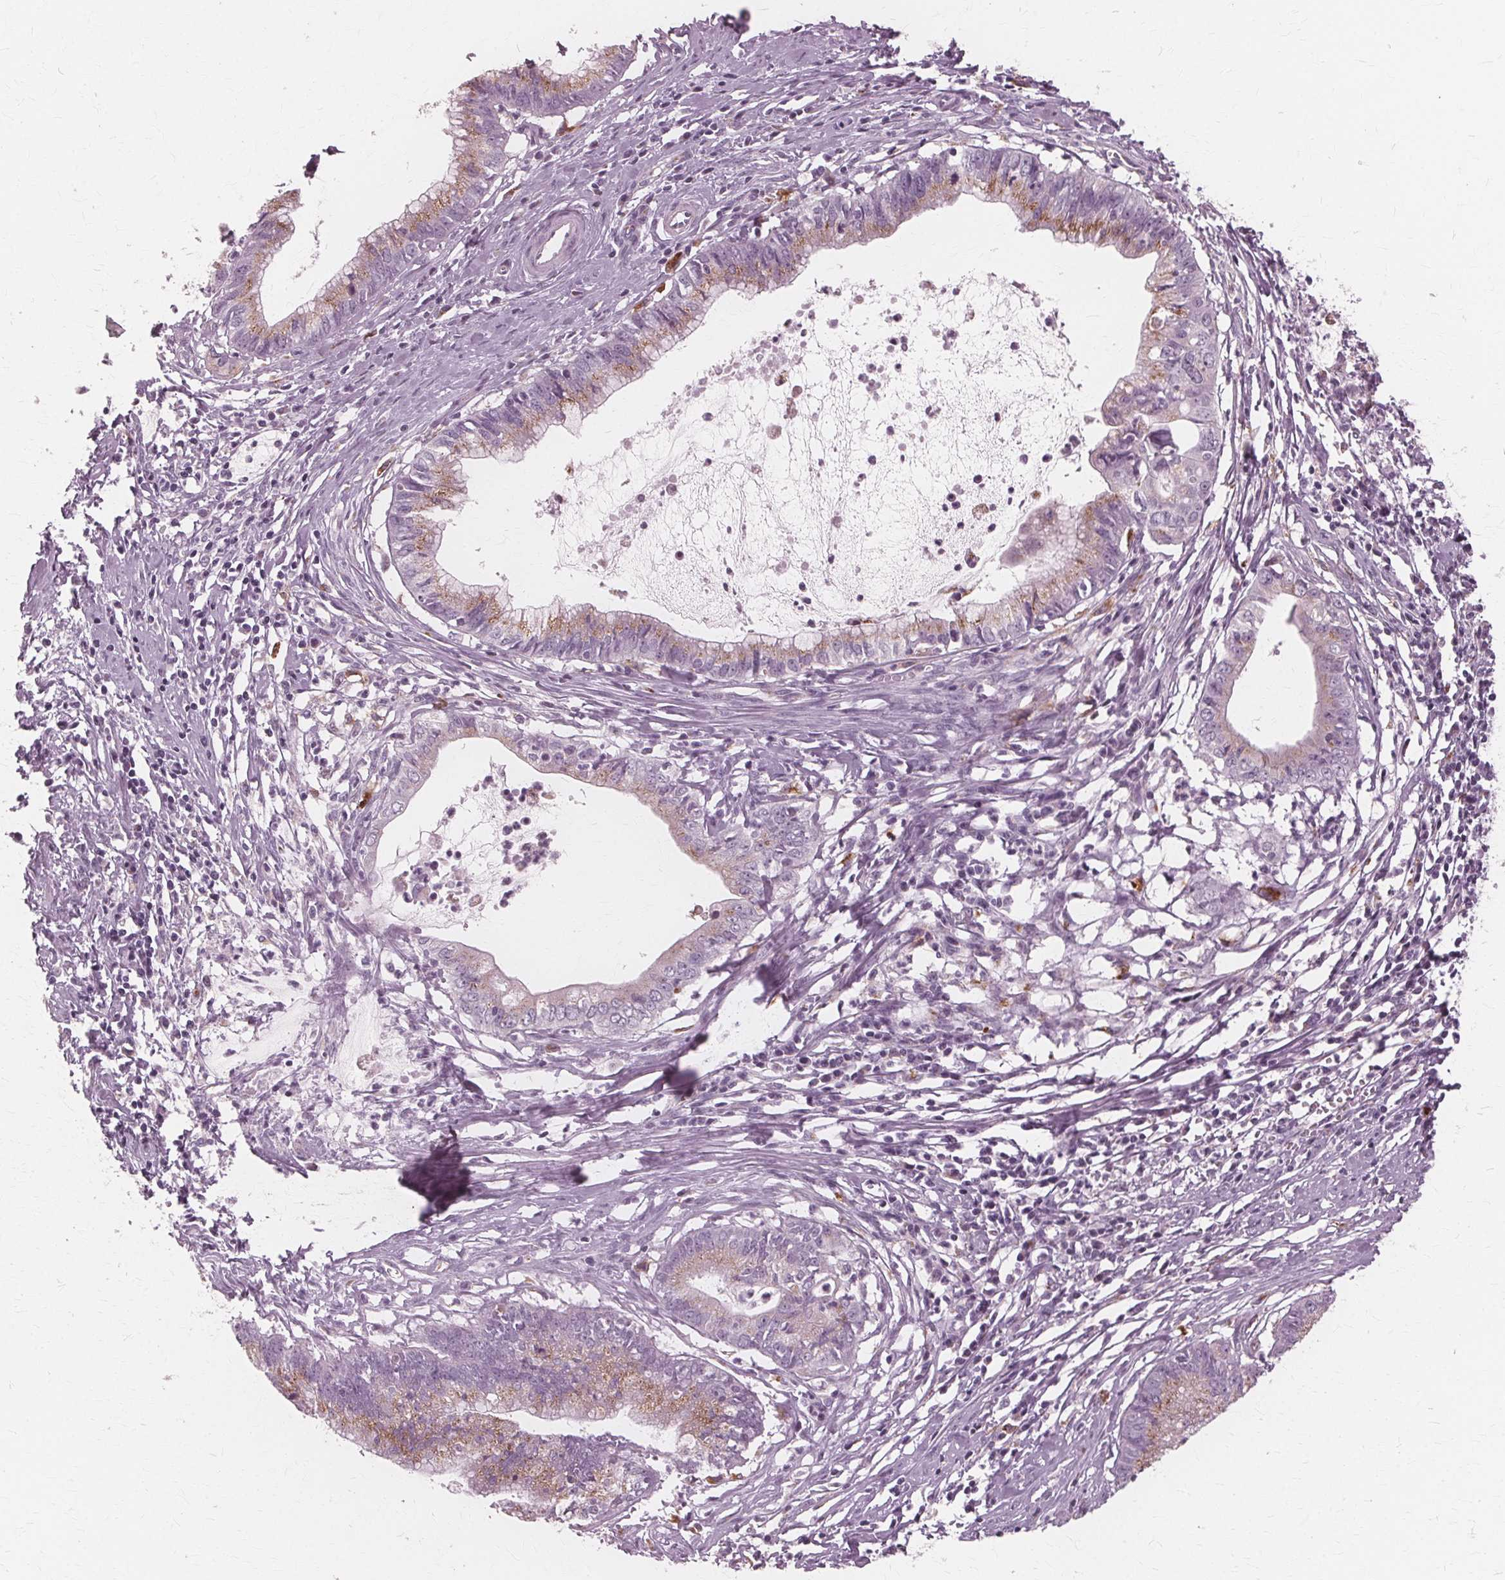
{"staining": {"intensity": "weak", "quantity": "25%-75%", "location": "cytoplasmic/membranous"}, "tissue": "cervical cancer", "cell_type": "Tumor cells", "image_type": "cancer", "snomed": [{"axis": "morphology", "description": "Normal tissue, NOS"}, {"axis": "morphology", "description": "Adenocarcinoma, NOS"}, {"axis": "topography", "description": "Cervix"}], "caption": "High-power microscopy captured an immunohistochemistry image of adenocarcinoma (cervical), revealing weak cytoplasmic/membranous staining in about 25%-75% of tumor cells. Nuclei are stained in blue.", "gene": "DNASE2", "patient": {"sex": "female", "age": 38}}